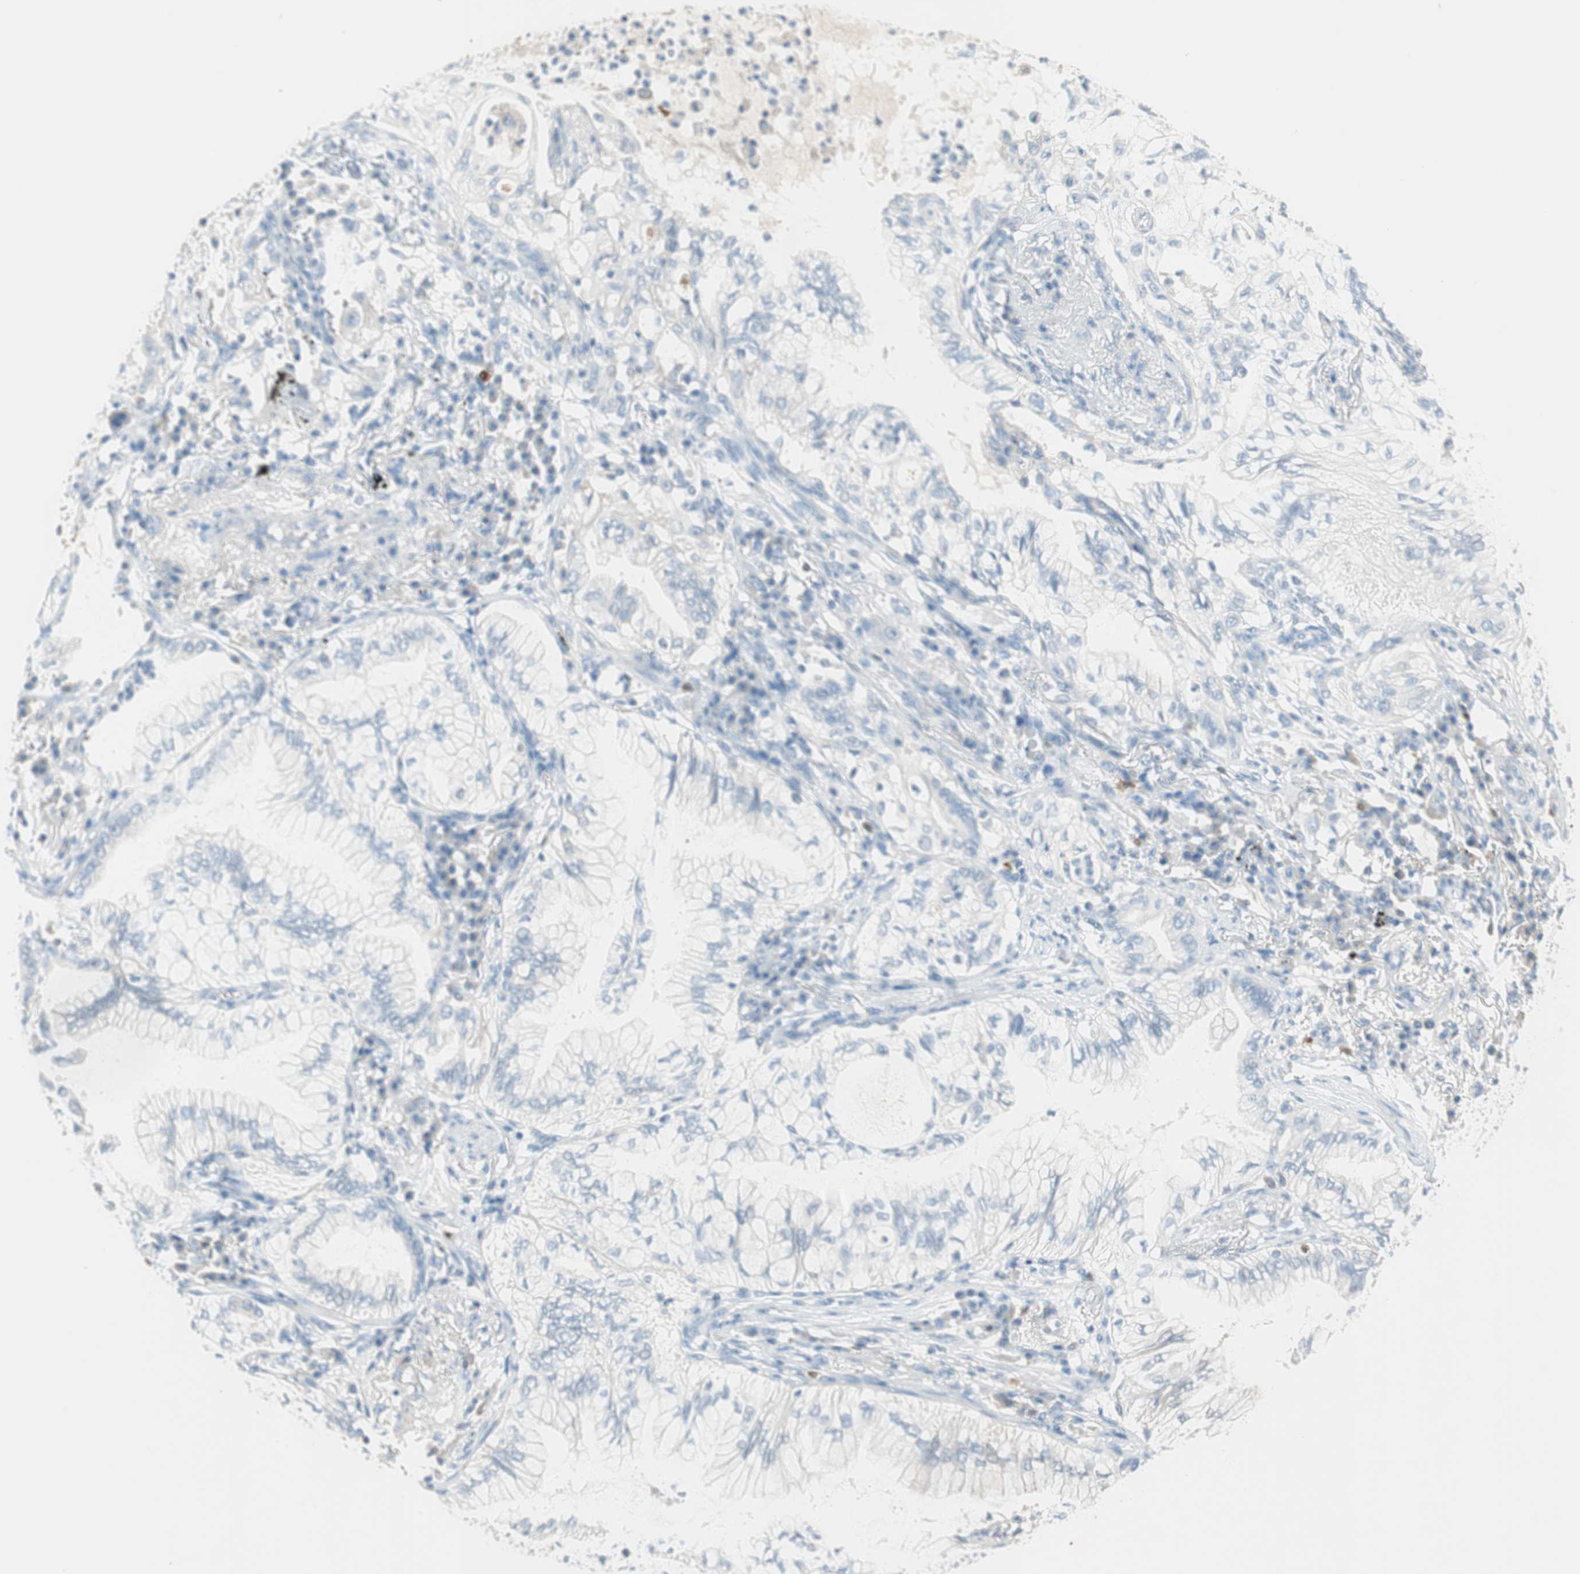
{"staining": {"intensity": "negative", "quantity": "none", "location": "none"}, "tissue": "lung cancer", "cell_type": "Tumor cells", "image_type": "cancer", "snomed": [{"axis": "morphology", "description": "Adenocarcinoma, NOS"}, {"axis": "topography", "description": "Lung"}], "caption": "Immunohistochemical staining of human lung cancer shows no significant positivity in tumor cells. Nuclei are stained in blue.", "gene": "HPGD", "patient": {"sex": "female", "age": 70}}